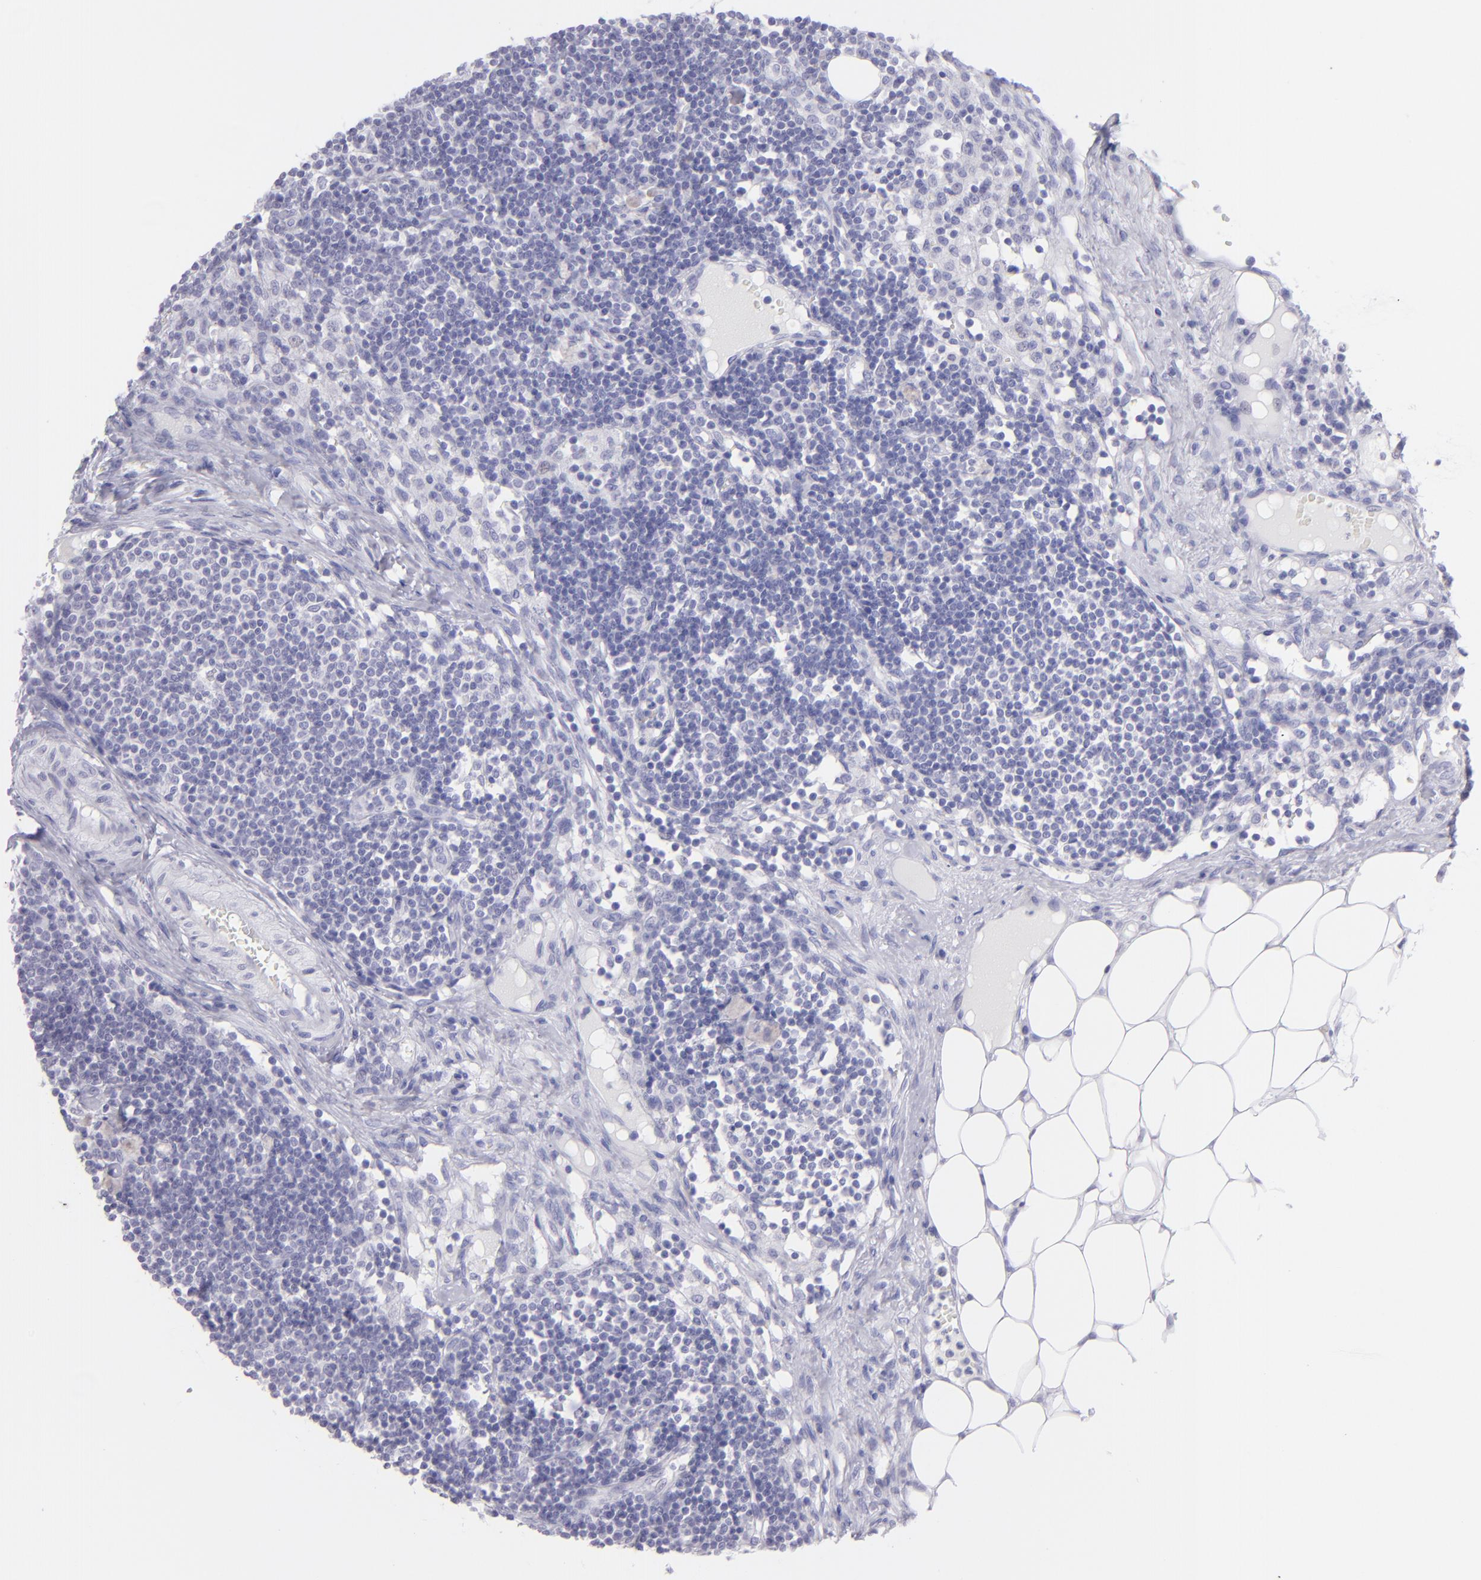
{"staining": {"intensity": "negative", "quantity": "none", "location": "none"}, "tissue": "lymph node", "cell_type": "Germinal center cells", "image_type": "normal", "snomed": [{"axis": "morphology", "description": "Normal tissue, NOS"}, {"axis": "topography", "description": "Lymph node"}], "caption": "IHC image of unremarkable lymph node stained for a protein (brown), which demonstrates no staining in germinal center cells. (Immunohistochemistry (ihc), brightfield microscopy, high magnification).", "gene": "SLC1A3", "patient": {"sex": "female", "age": 42}}